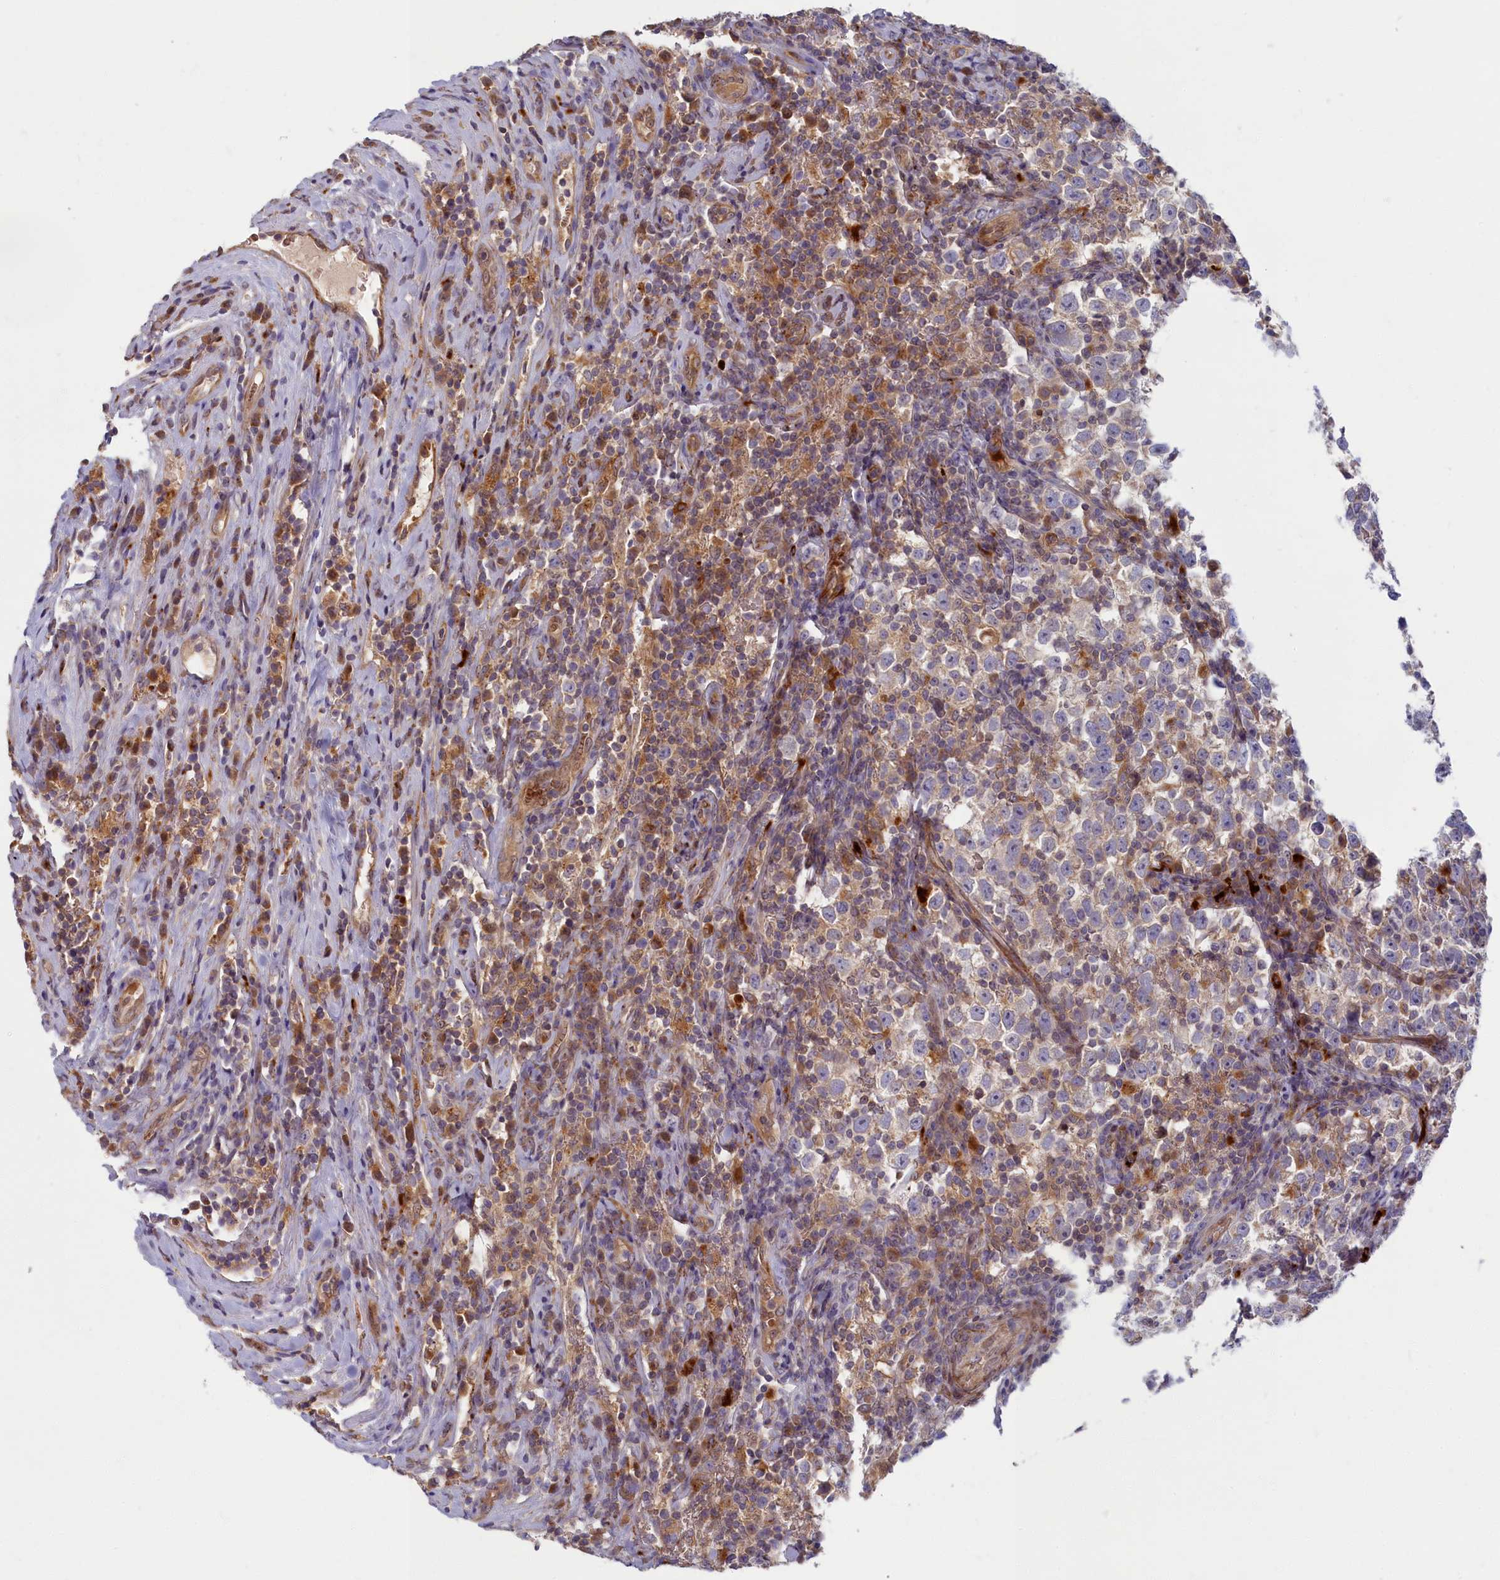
{"staining": {"intensity": "weak", "quantity": "<25%", "location": "cytoplasmic/membranous"}, "tissue": "testis cancer", "cell_type": "Tumor cells", "image_type": "cancer", "snomed": [{"axis": "morphology", "description": "Normal tissue, NOS"}, {"axis": "morphology", "description": "Seminoma, NOS"}, {"axis": "topography", "description": "Testis"}], "caption": "Testis seminoma was stained to show a protein in brown. There is no significant expression in tumor cells. The staining is performed using DAB brown chromogen with nuclei counter-stained in using hematoxylin.", "gene": "FCSK", "patient": {"sex": "male", "age": 43}}